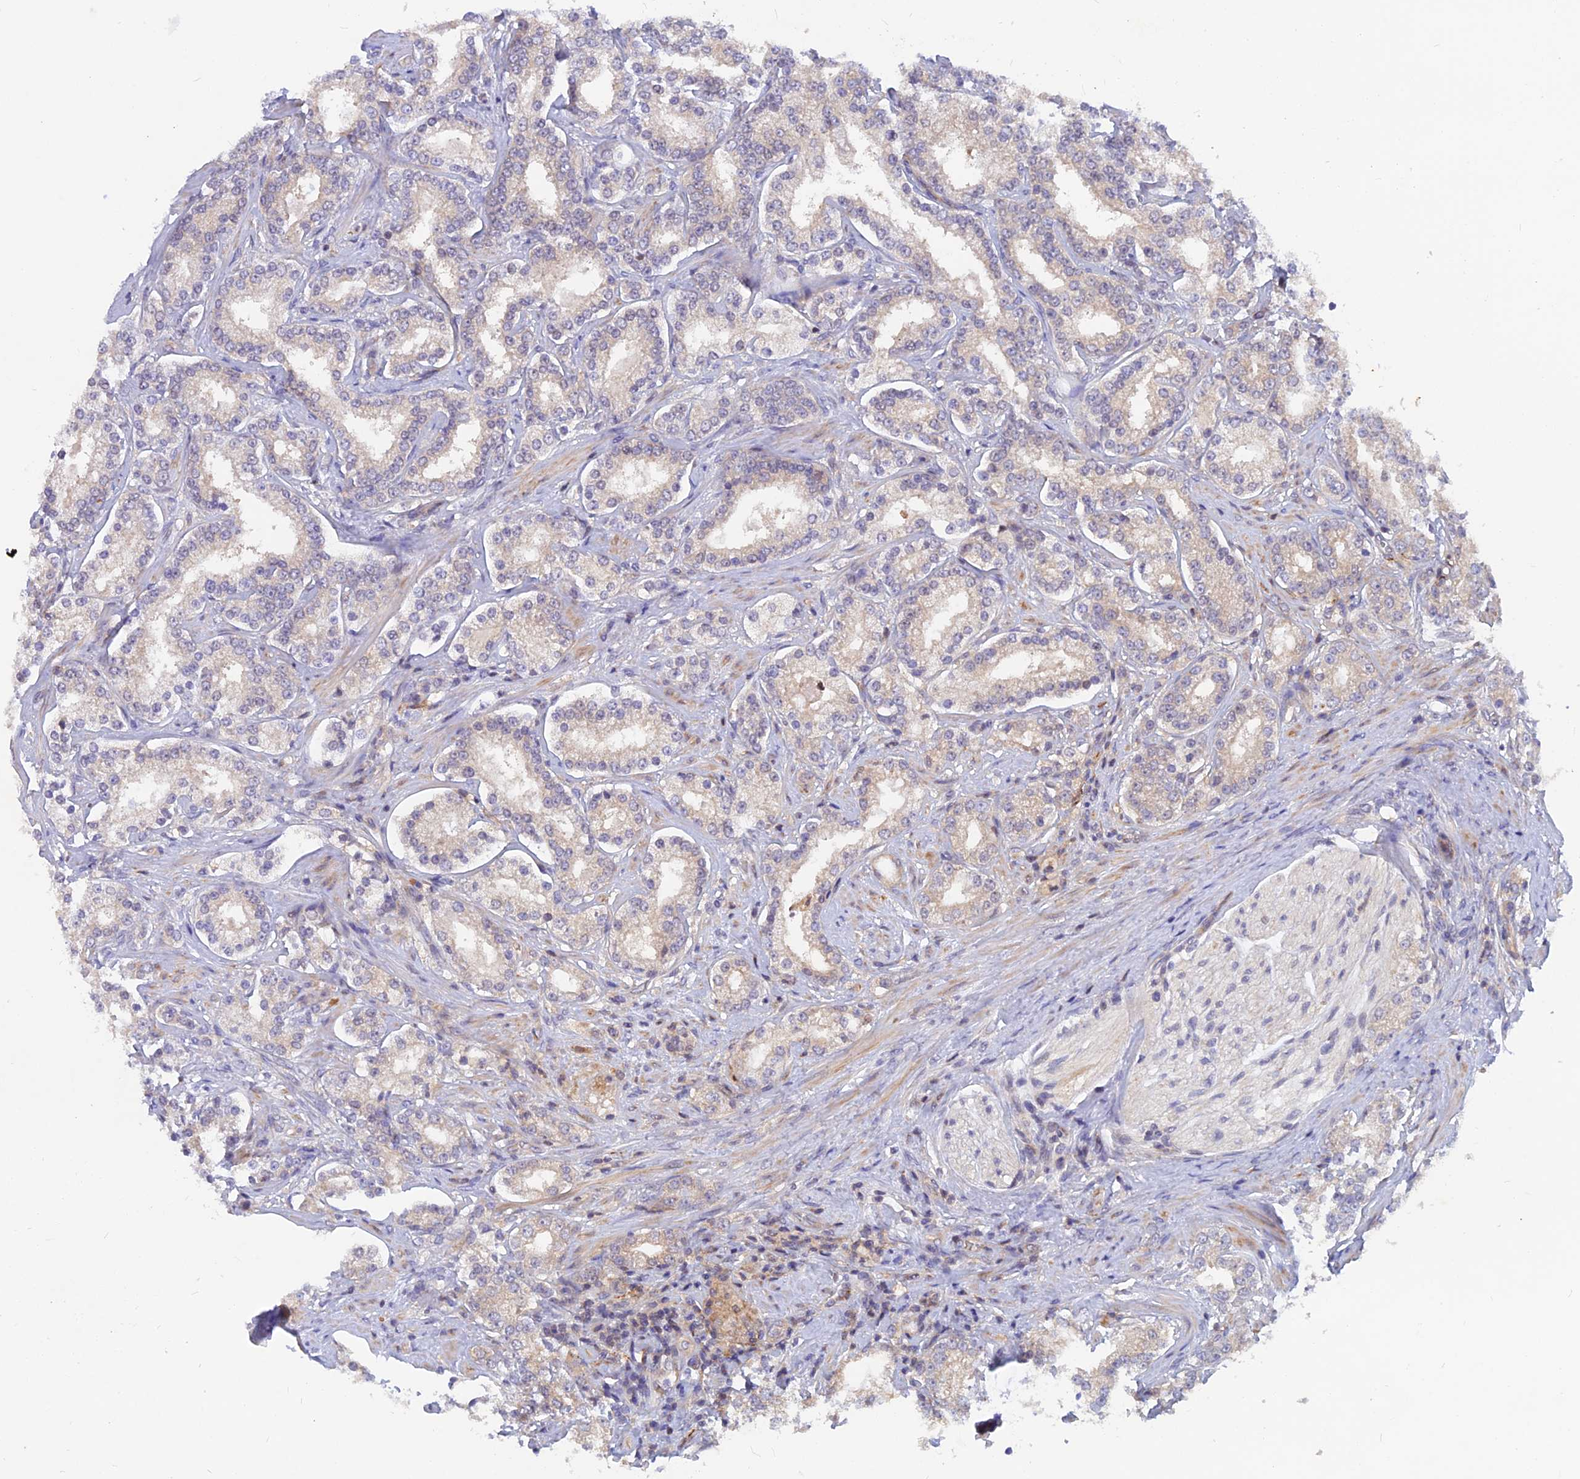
{"staining": {"intensity": "negative", "quantity": "none", "location": "none"}, "tissue": "prostate cancer", "cell_type": "Tumor cells", "image_type": "cancer", "snomed": [{"axis": "morphology", "description": "Normal tissue, NOS"}, {"axis": "morphology", "description": "Adenocarcinoma, High grade"}, {"axis": "topography", "description": "Prostate"}], "caption": "The photomicrograph exhibits no staining of tumor cells in prostate high-grade adenocarcinoma.", "gene": "DNAJC16", "patient": {"sex": "male", "age": 83}}